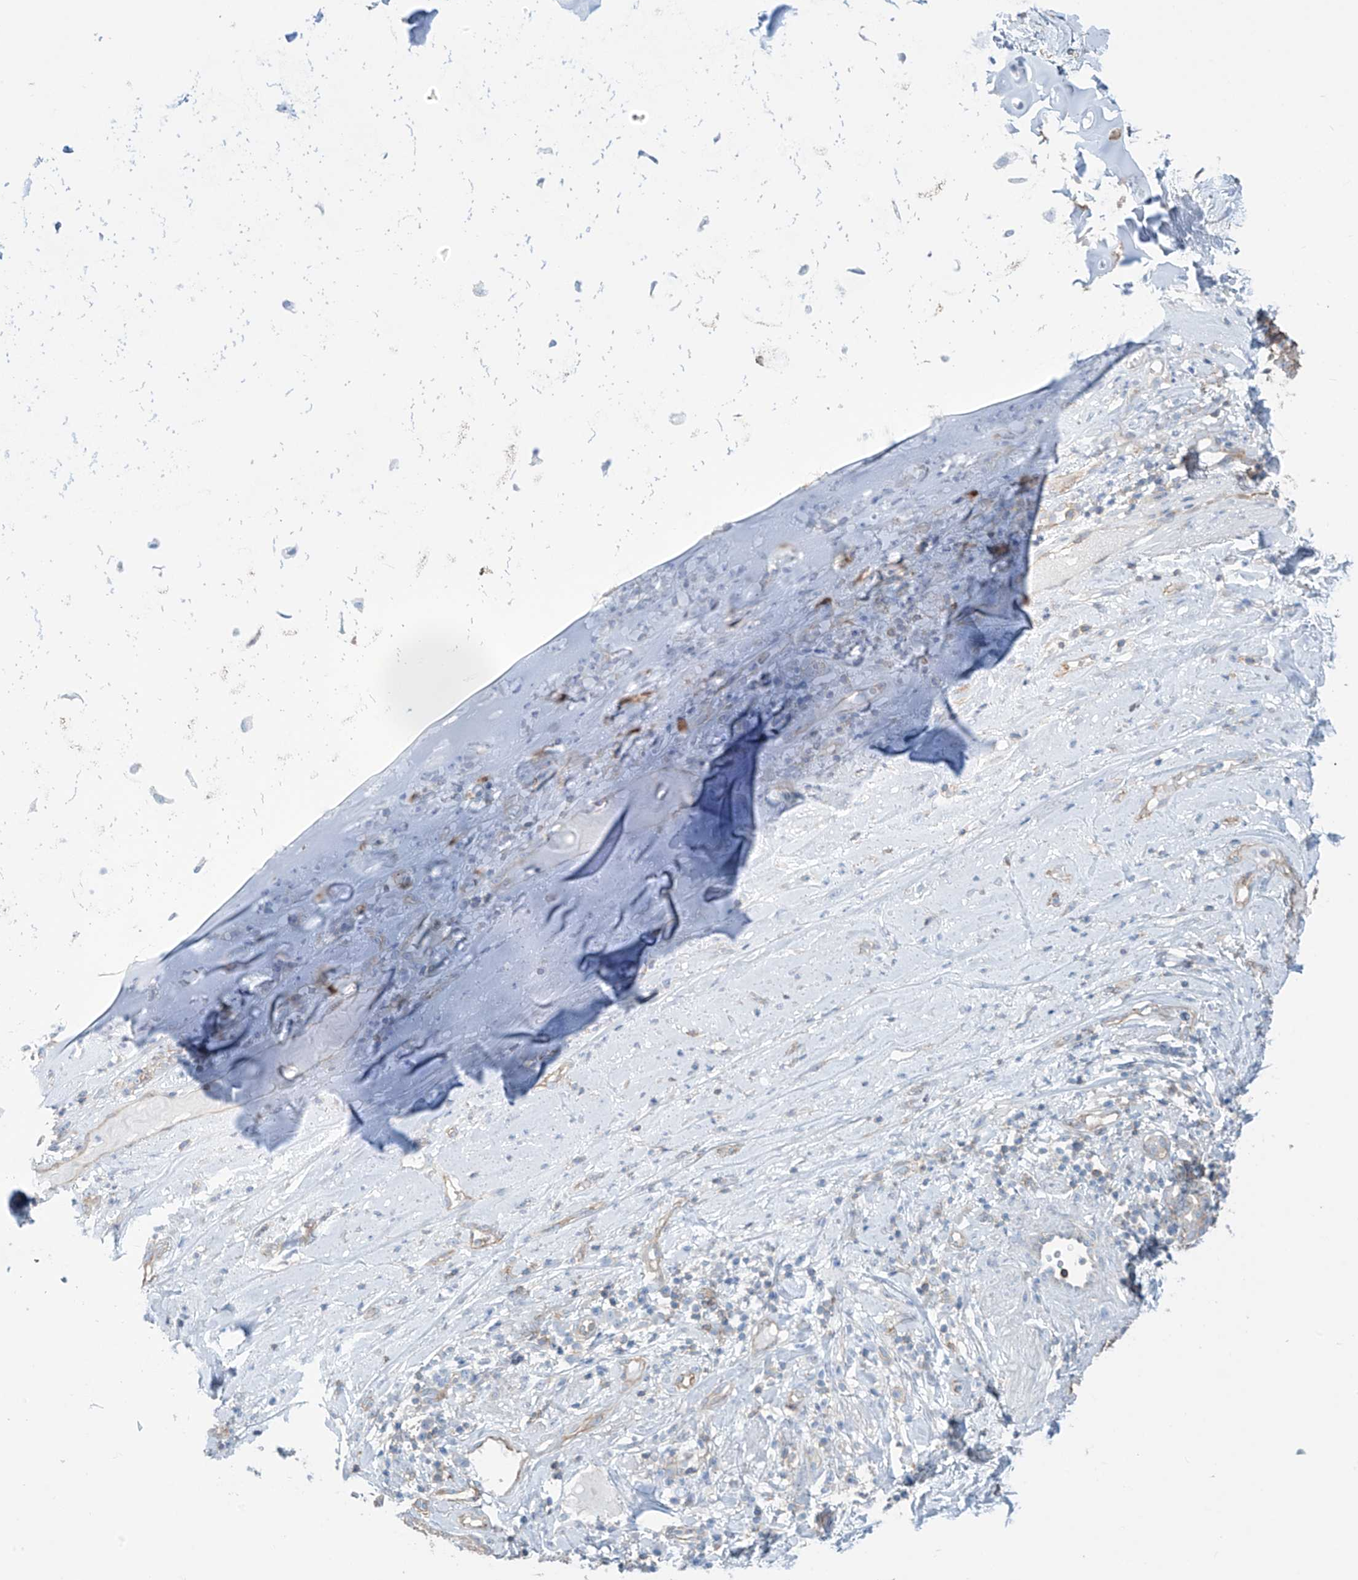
{"staining": {"intensity": "negative", "quantity": "none", "location": "none"}, "tissue": "soft tissue", "cell_type": "Chondrocytes", "image_type": "normal", "snomed": [{"axis": "morphology", "description": "Normal tissue, NOS"}, {"axis": "morphology", "description": "Basal cell carcinoma"}, {"axis": "topography", "description": "Cartilage tissue"}, {"axis": "topography", "description": "Nasopharynx"}, {"axis": "topography", "description": "Oral tissue"}], "caption": "Chondrocytes are negative for protein expression in benign human soft tissue. (DAB (3,3'-diaminobenzidine) immunohistochemistry (IHC), high magnification).", "gene": "ZNF846", "patient": {"sex": "female", "age": 77}}